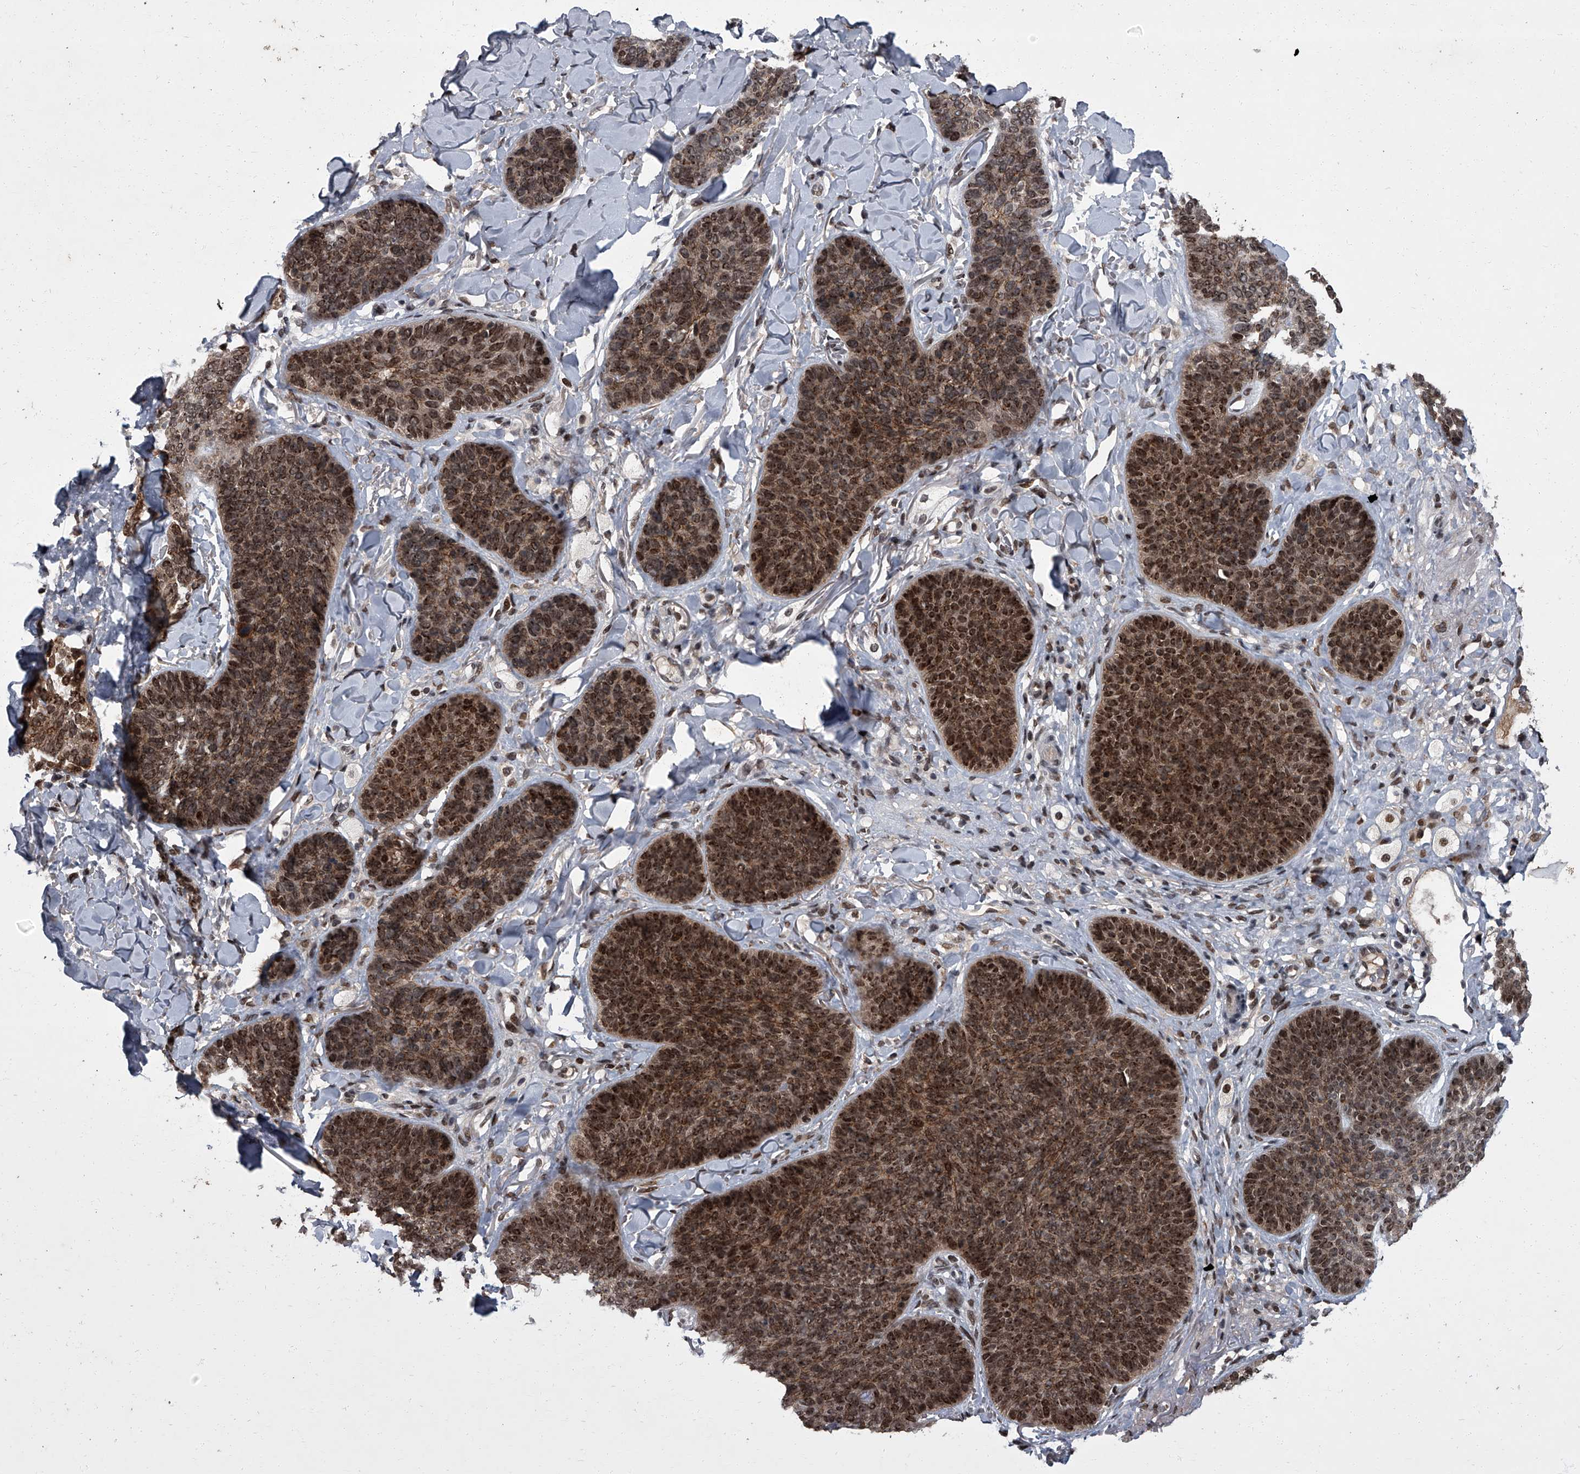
{"staining": {"intensity": "moderate", "quantity": ">75%", "location": "nuclear"}, "tissue": "skin cancer", "cell_type": "Tumor cells", "image_type": "cancer", "snomed": [{"axis": "morphology", "description": "Basal cell carcinoma"}, {"axis": "topography", "description": "Skin"}], "caption": "Human skin basal cell carcinoma stained with a brown dye exhibits moderate nuclear positive staining in about >75% of tumor cells.", "gene": "ZNF518B", "patient": {"sex": "male", "age": 85}}